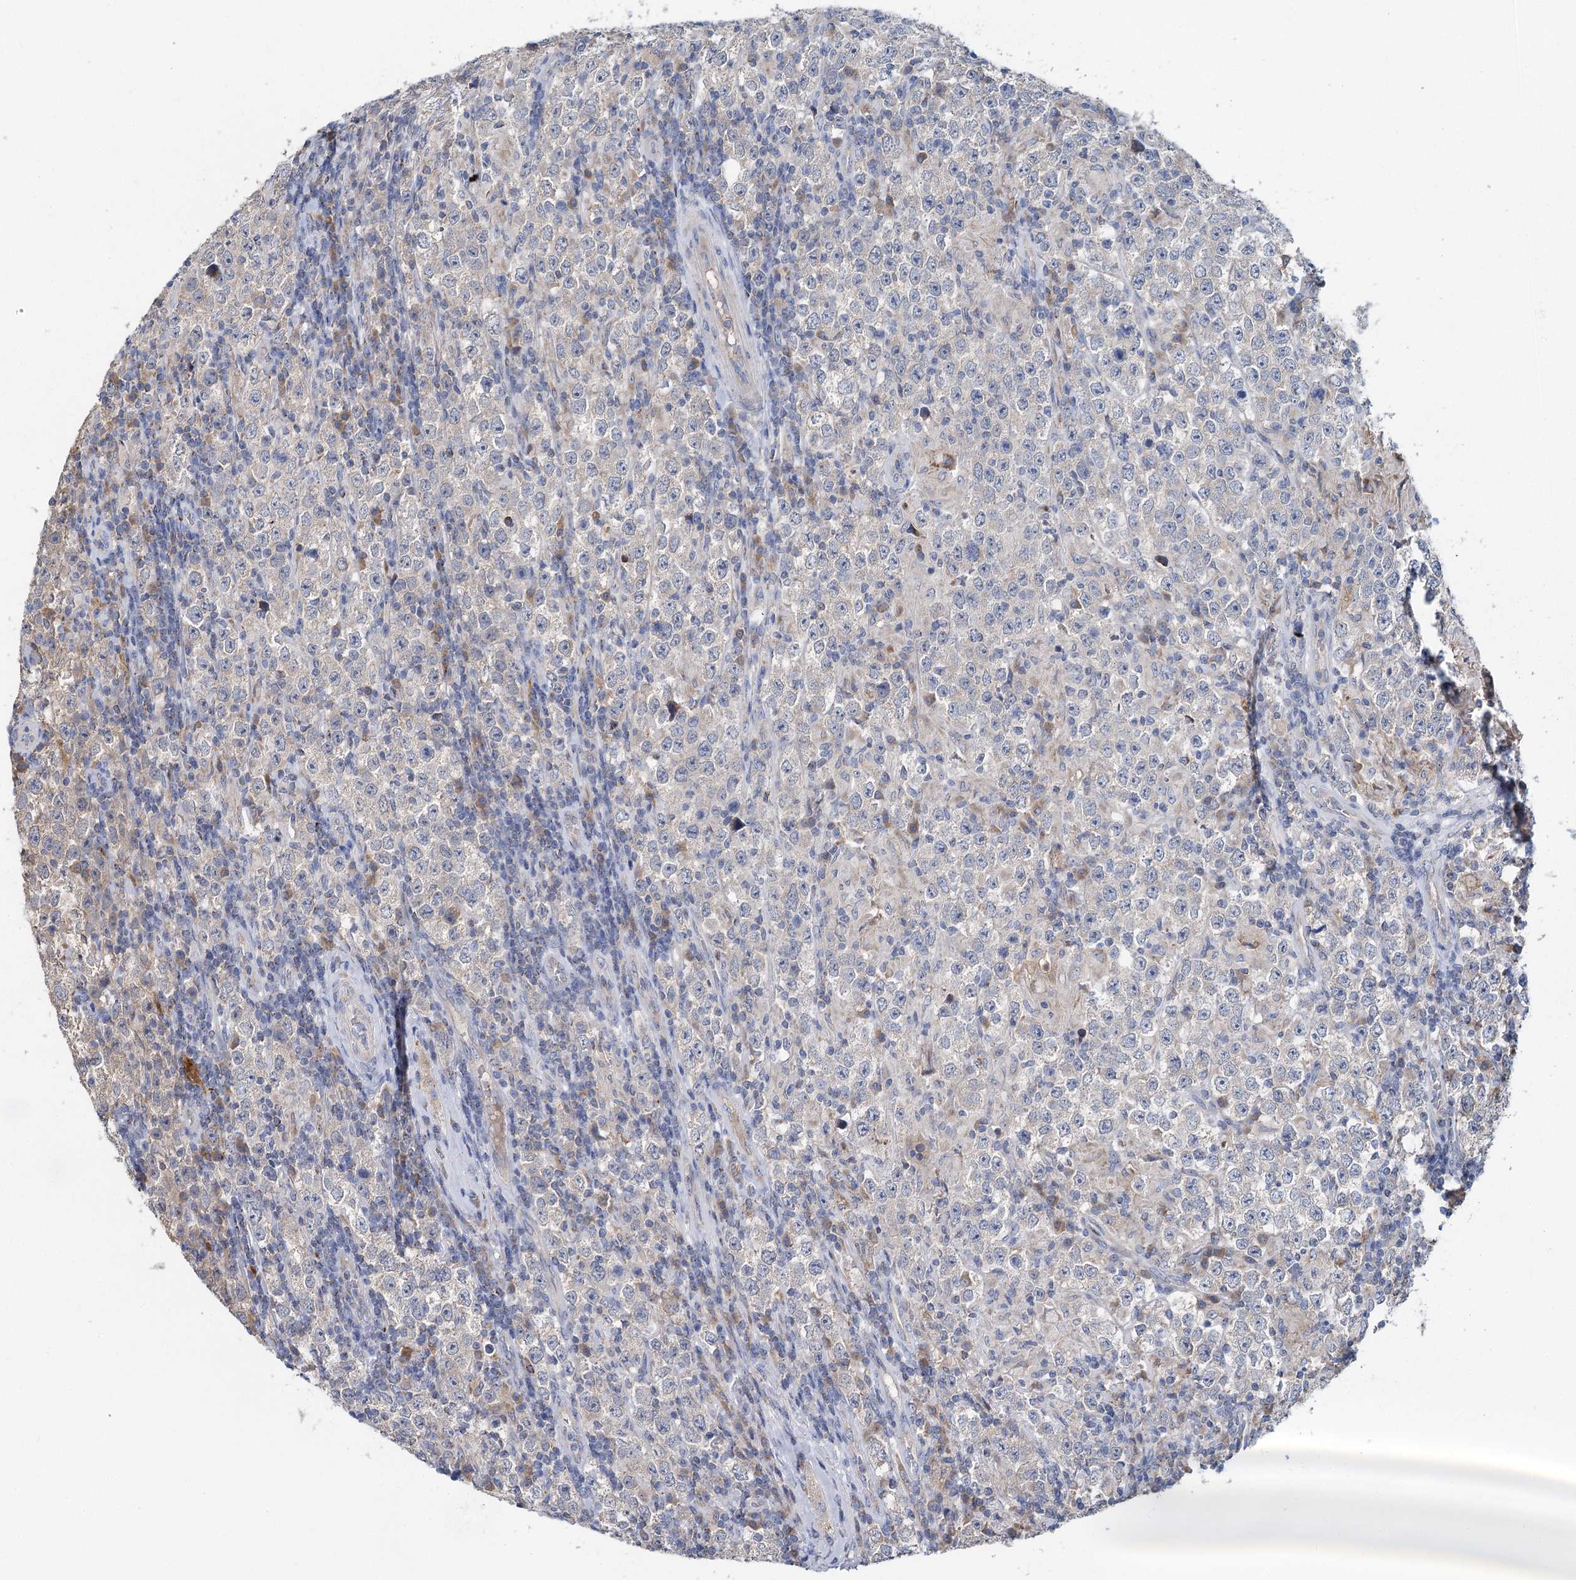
{"staining": {"intensity": "negative", "quantity": "none", "location": "none"}, "tissue": "testis cancer", "cell_type": "Tumor cells", "image_type": "cancer", "snomed": [{"axis": "morphology", "description": "Normal tissue, NOS"}, {"axis": "morphology", "description": "Urothelial carcinoma, High grade"}, {"axis": "morphology", "description": "Seminoma, NOS"}, {"axis": "morphology", "description": "Carcinoma, Embryonal, NOS"}, {"axis": "topography", "description": "Urinary bladder"}, {"axis": "topography", "description": "Testis"}], "caption": "Tumor cells show no significant staining in embryonal carcinoma (testis).", "gene": "ANKRD16", "patient": {"sex": "male", "age": 41}}